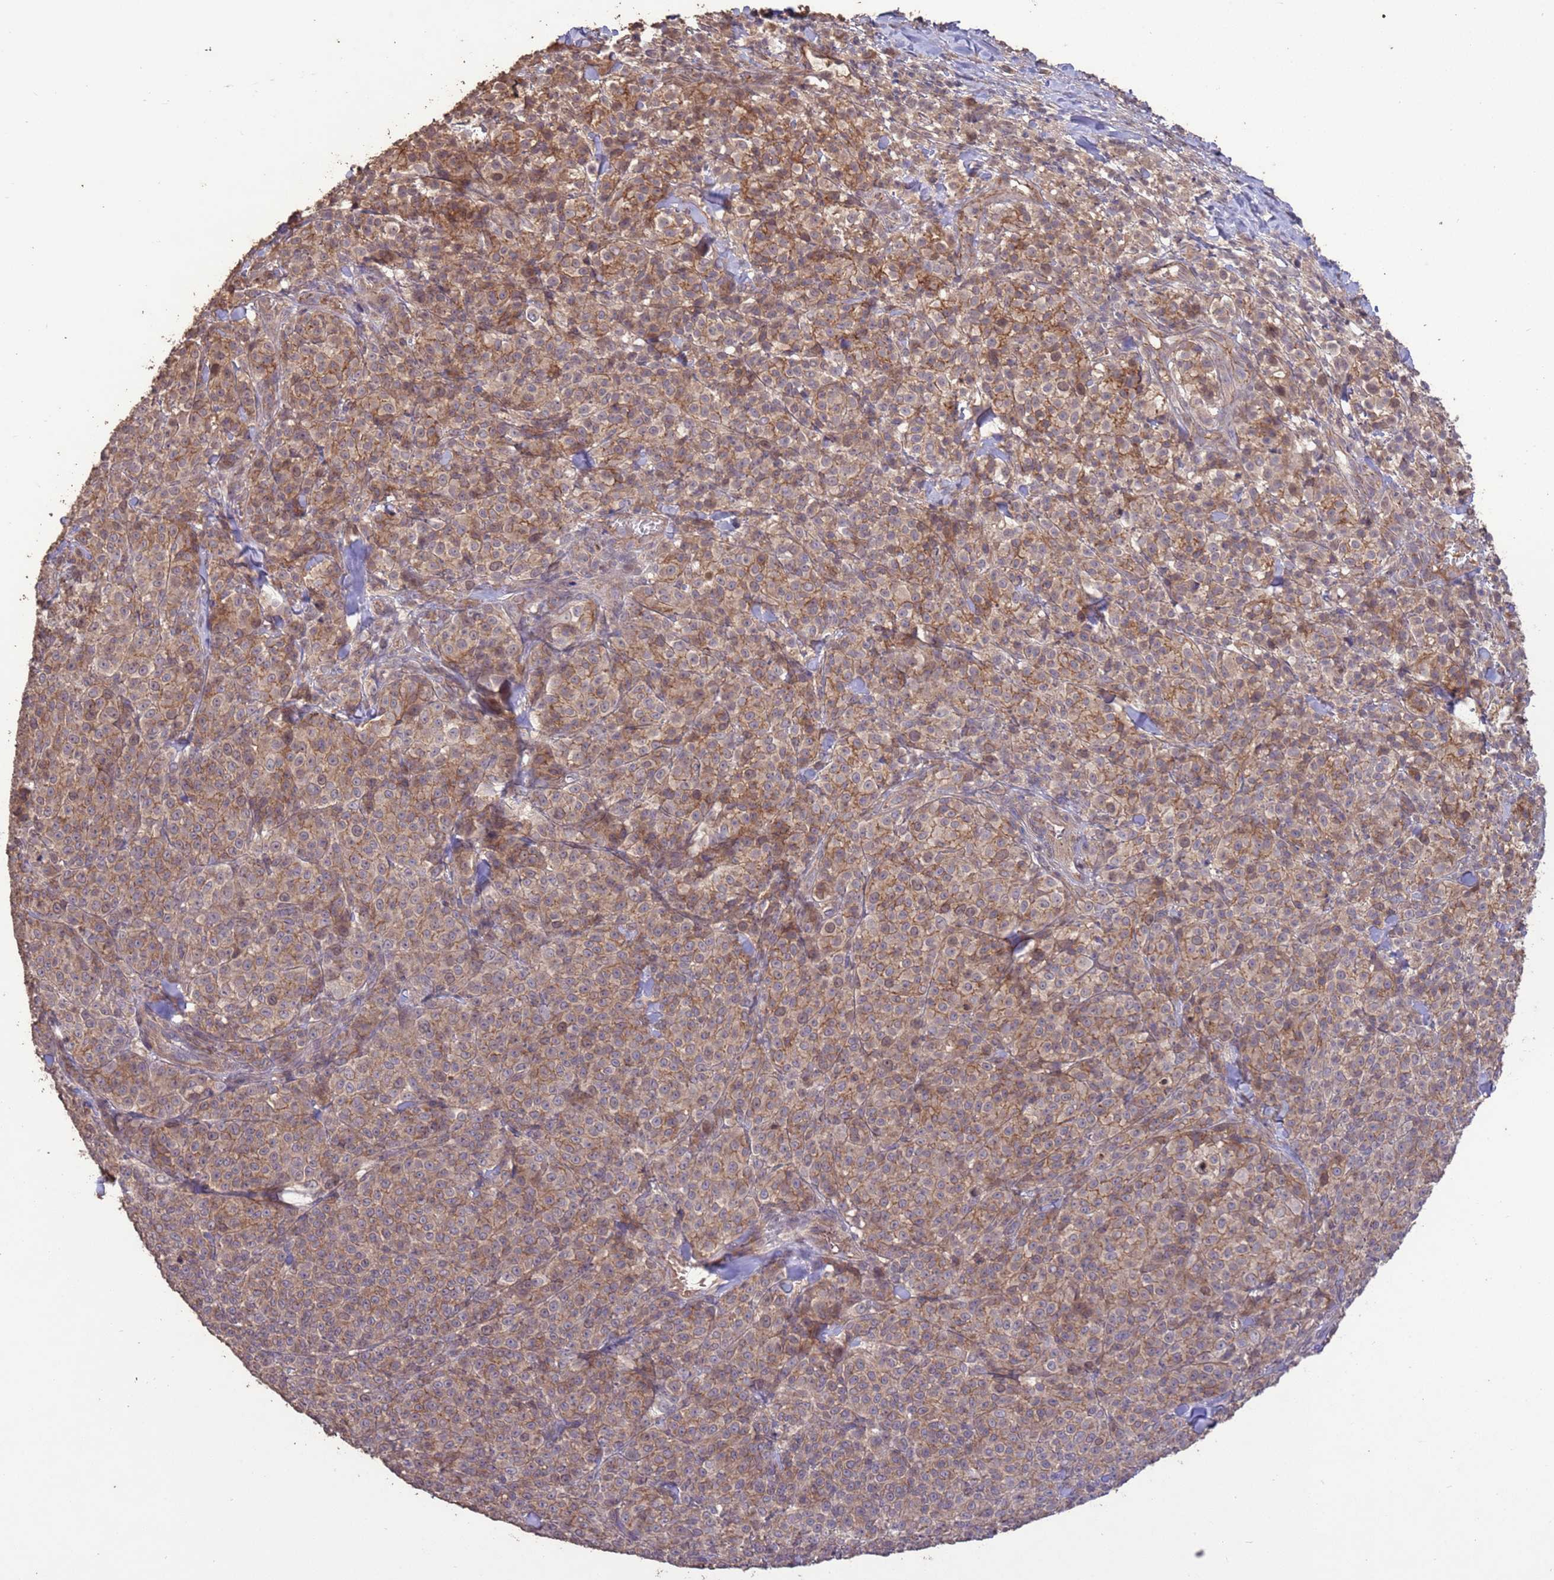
{"staining": {"intensity": "moderate", "quantity": ">75%", "location": "cytoplasmic/membranous"}, "tissue": "melanoma", "cell_type": "Tumor cells", "image_type": "cancer", "snomed": [{"axis": "morphology", "description": "Normal tissue, NOS"}, {"axis": "morphology", "description": "Malignant melanoma, NOS"}, {"axis": "topography", "description": "Skin"}], "caption": "Immunohistochemical staining of melanoma displays medium levels of moderate cytoplasmic/membranous protein staining in about >75% of tumor cells.", "gene": "SLC9B2", "patient": {"sex": "female", "age": 34}}